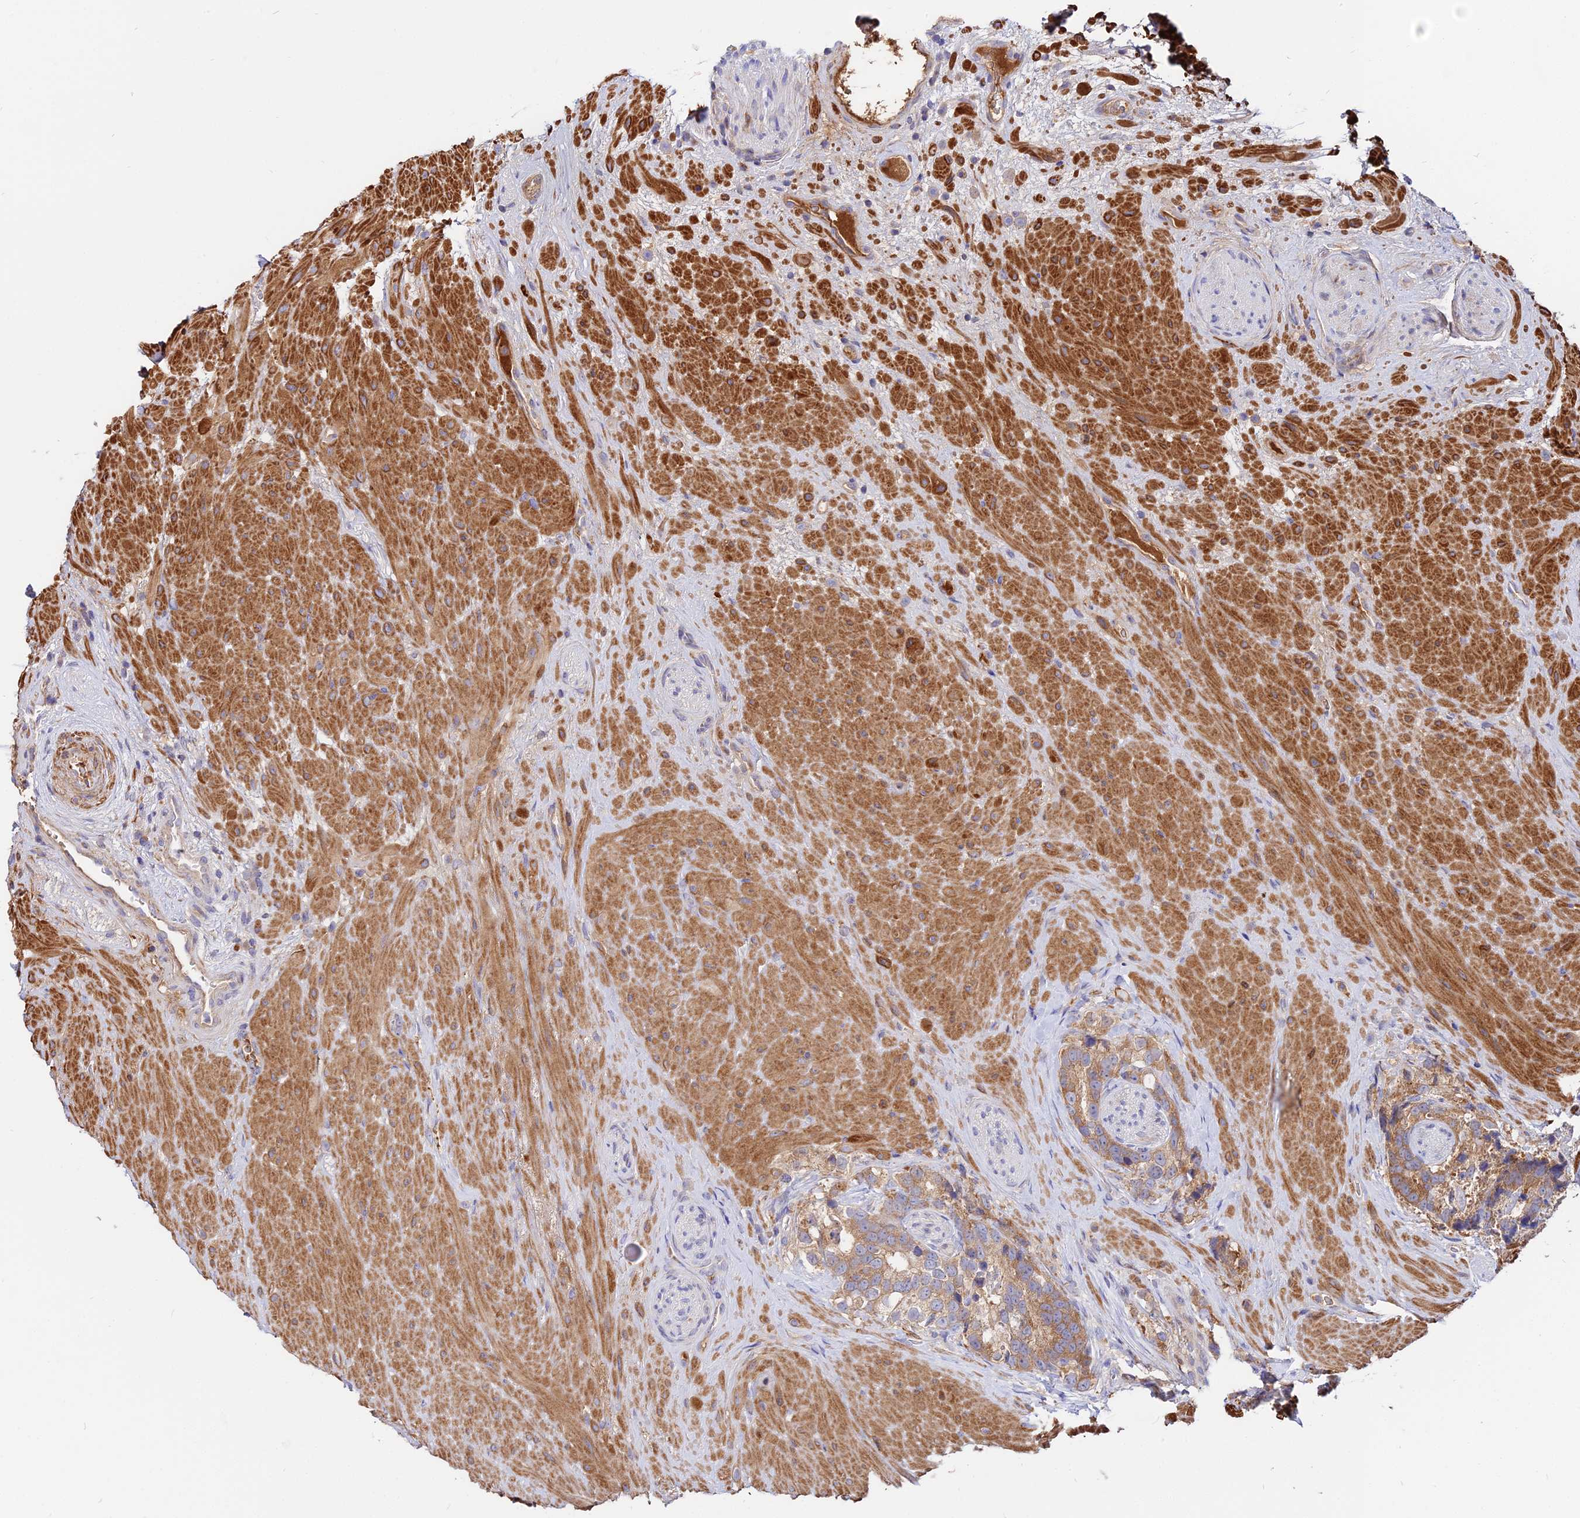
{"staining": {"intensity": "moderate", "quantity": ">75%", "location": "cytoplasmic/membranous"}, "tissue": "prostate cancer", "cell_type": "Tumor cells", "image_type": "cancer", "snomed": [{"axis": "morphology", "description": "Adenocarcinoma, High grade"}, {"axis": "topography", "description": "Prostate"}], "caption": "Protein expression analysis of human high-grade adenocarcinoma (prostate) reveals moderate cytoplasmic/membranous expression in about >75% of tumor cells. (DAB (3,3'-diaminobenzidine) = brown stain, brightfield microscopy at high magnification).", "gene": "PYM1", "patient": {"sex": "male", "age": 74}}